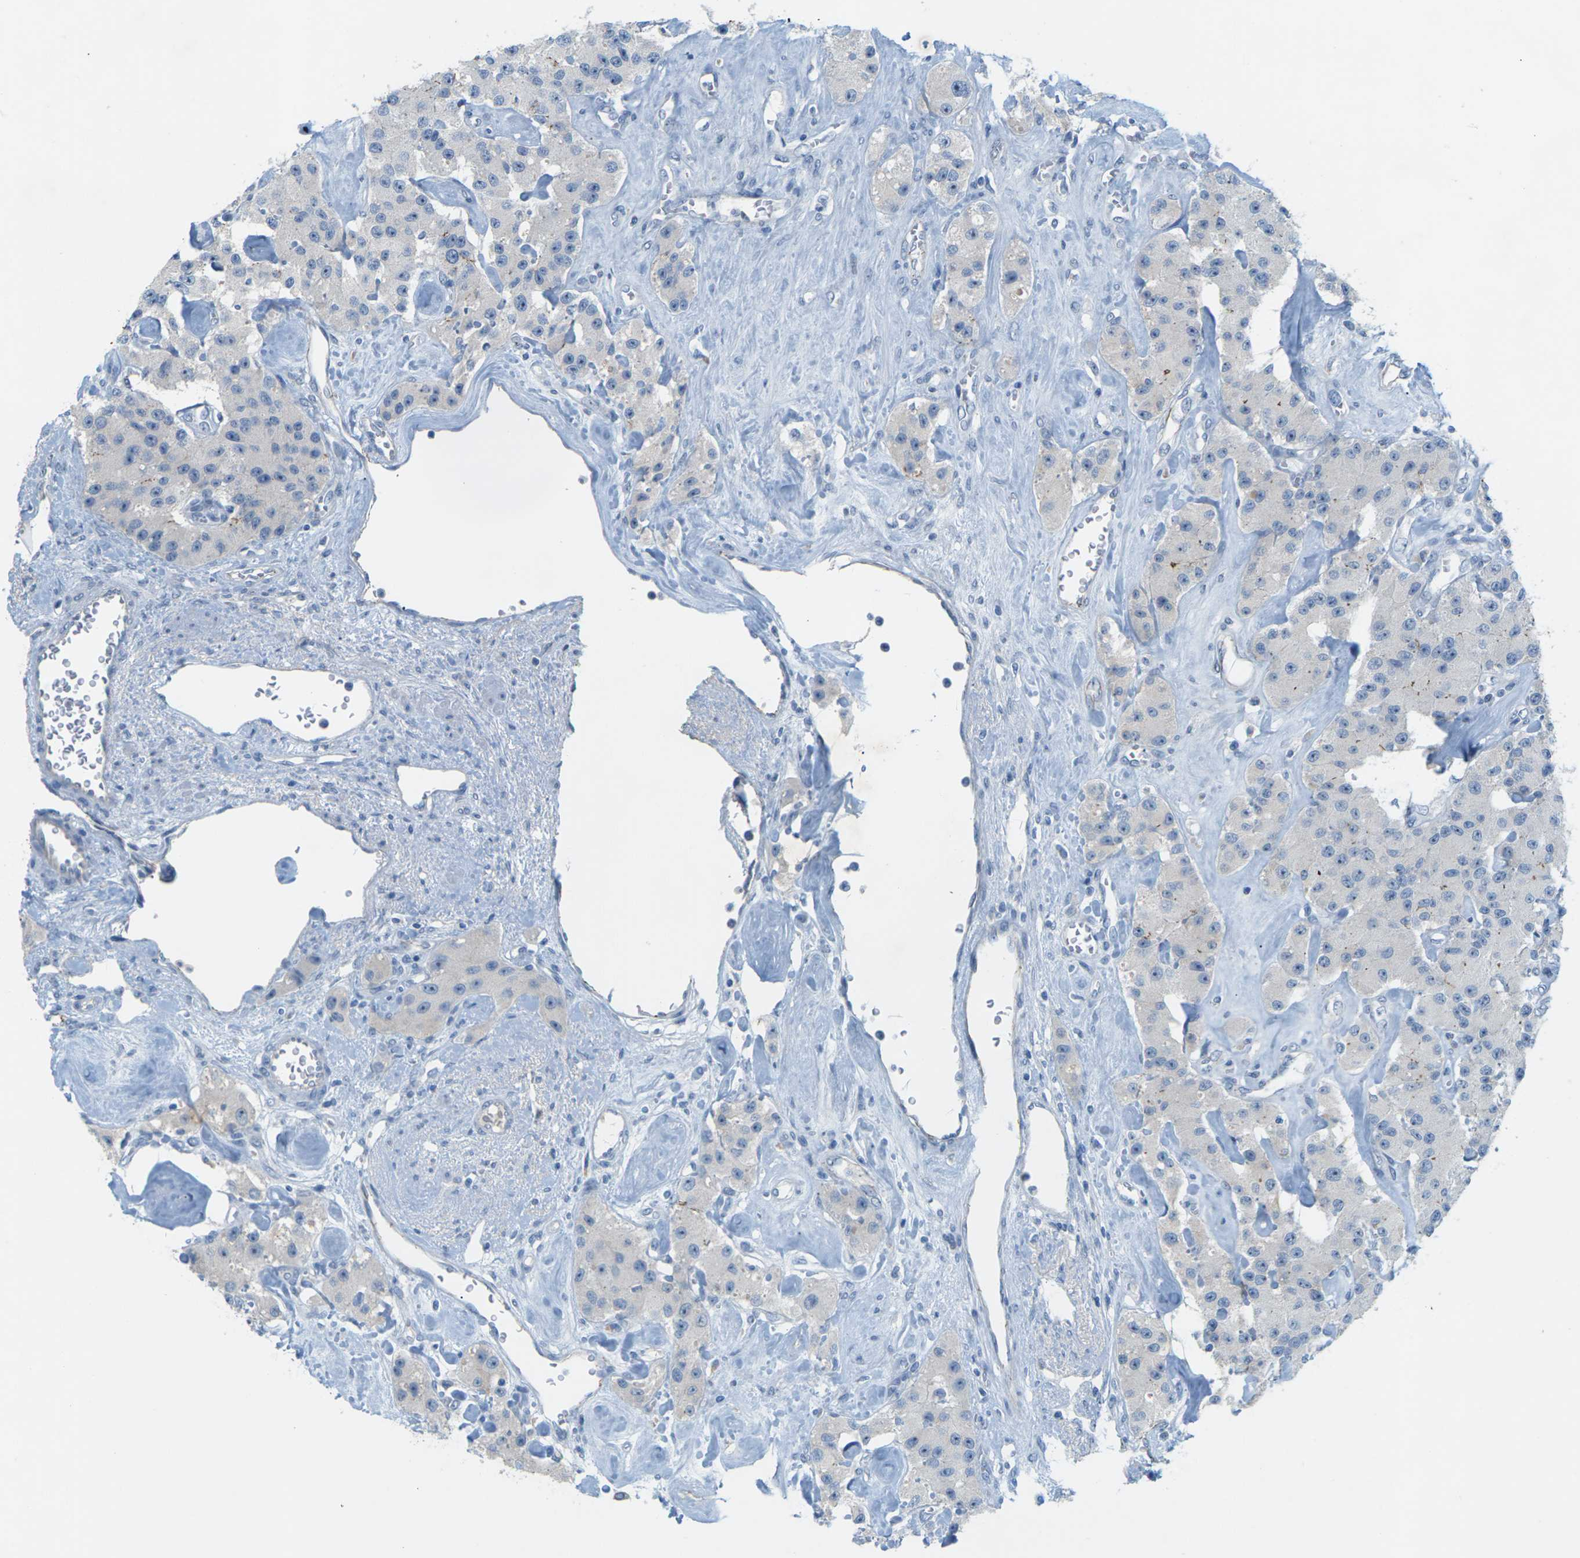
{"staining": {"intensity": "negative", "quantity": "none", "location": "none"}, "tissue": "carcinoid", "cell_type": "Tumor cells", "image_type": "cancer", "snomed": [{"axis": "morphology", "description": "Carcinoid, malignant, NOS"}, {"axis": "topography", "description": "Pancreas"}], "caption": "Immunohistochemical staining of human malignant carcinoid demonstrates no significant staining in tumor cells. (Stains: DAB IHC with hematoxylin counter stain, Microscopy: brightfield microscopy at high magnification).", "gene": "CLDN3", "patient": {"sex": "male", "age": 41}}